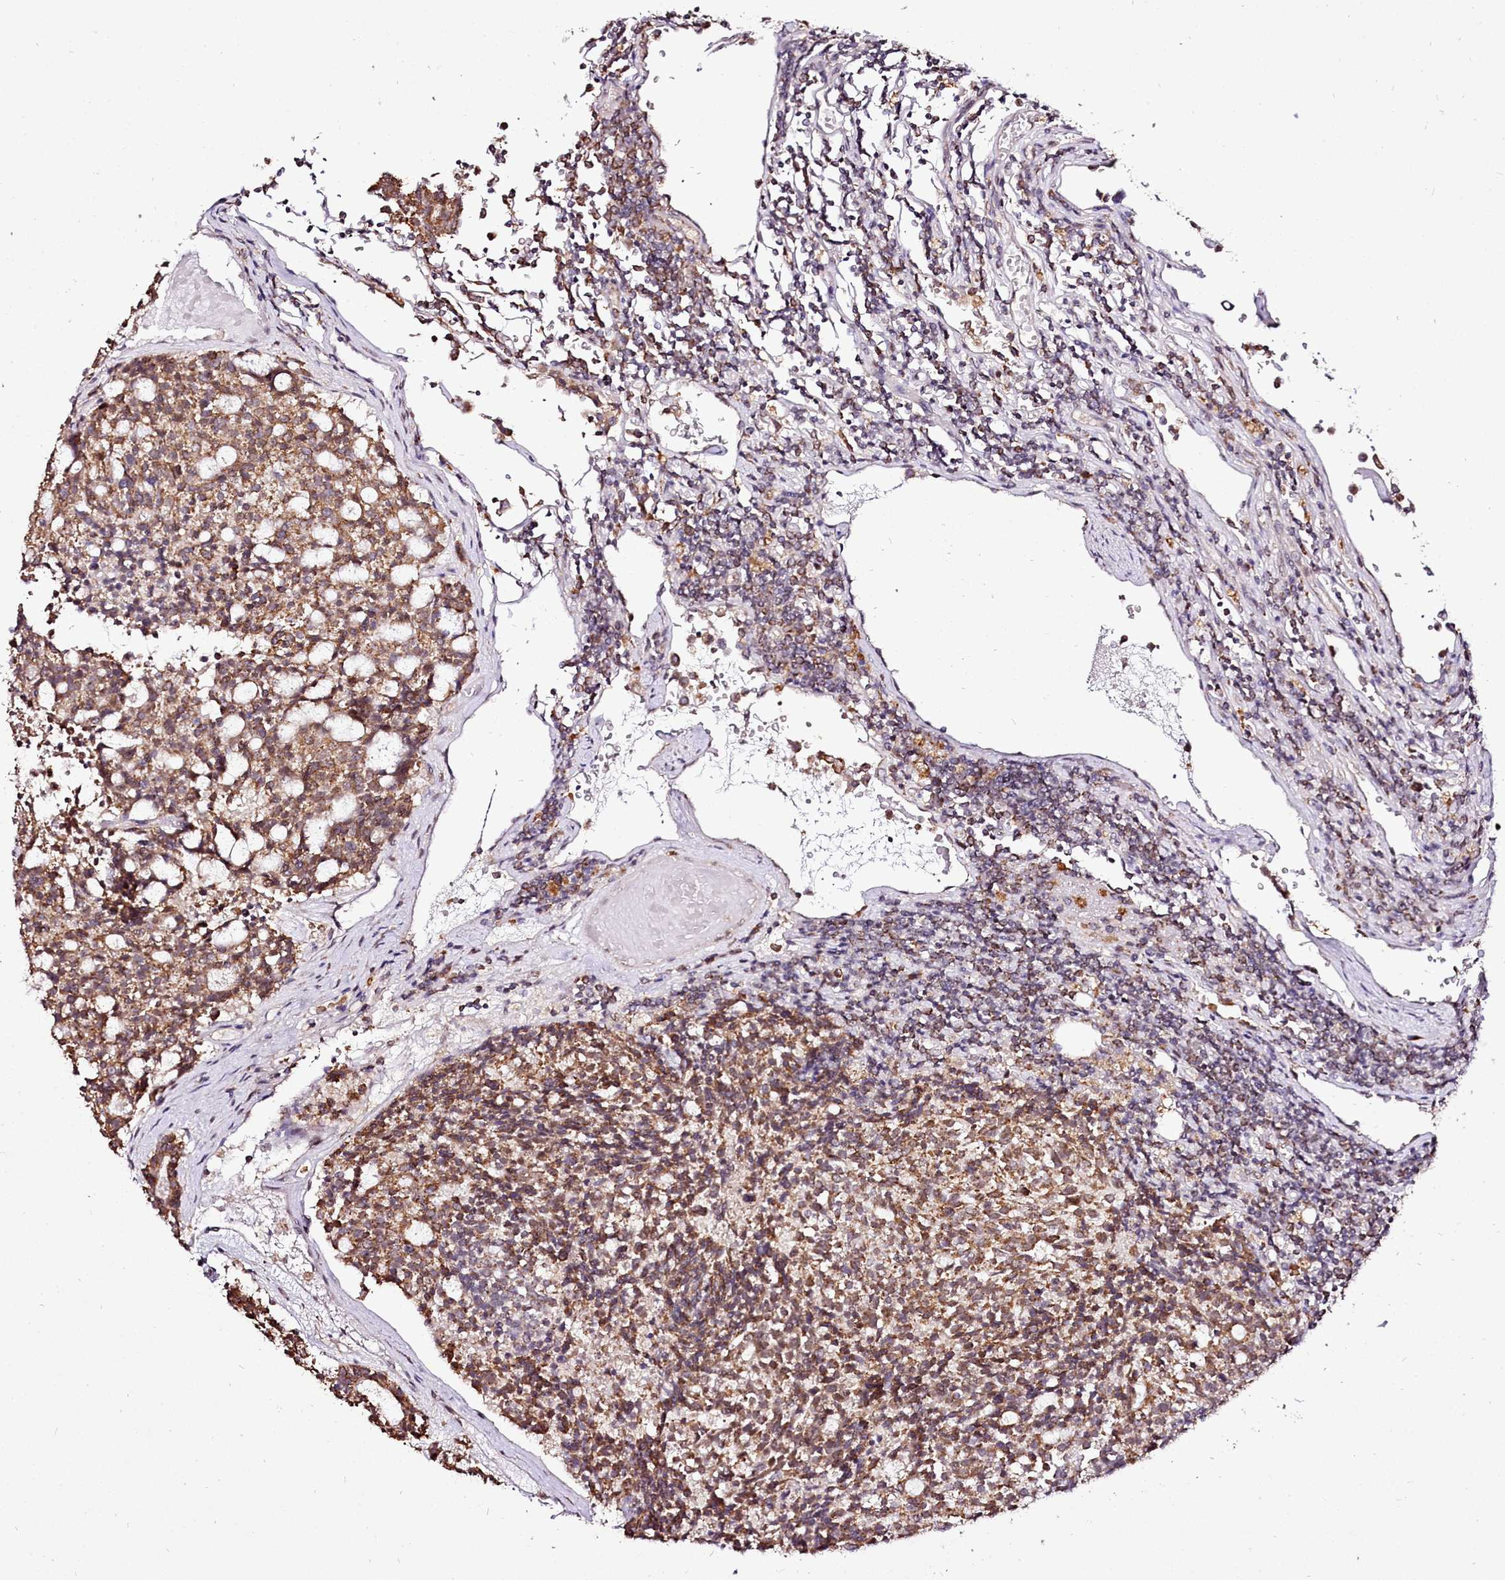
{"staining": {"intensity": "moderate", "quantity": ">75%", "location": "cytoplasmic/membranous"}, "tissue": "carcinoid", "cell_type": "Tumor cells", "image_type": "cancer", "snomed": [{"axis": "morphology", "description": "Carcinoid, malignant, NOS"}, {"axis": "topography", "description": "Pancreas"}], "caption": "Malignant carcinoid tissue demonstrates moderate cytoplasmic/membranous expression in approximately >75% of tumor cells The staining is performed using DAB (3,3'-diaminobenzidine) brown chromogen to label protein expression. The nuclei are counter-stained blue using hematoxylin.", "gene": "EDIL3", "patient": {"sex": "female", "age": 54}}